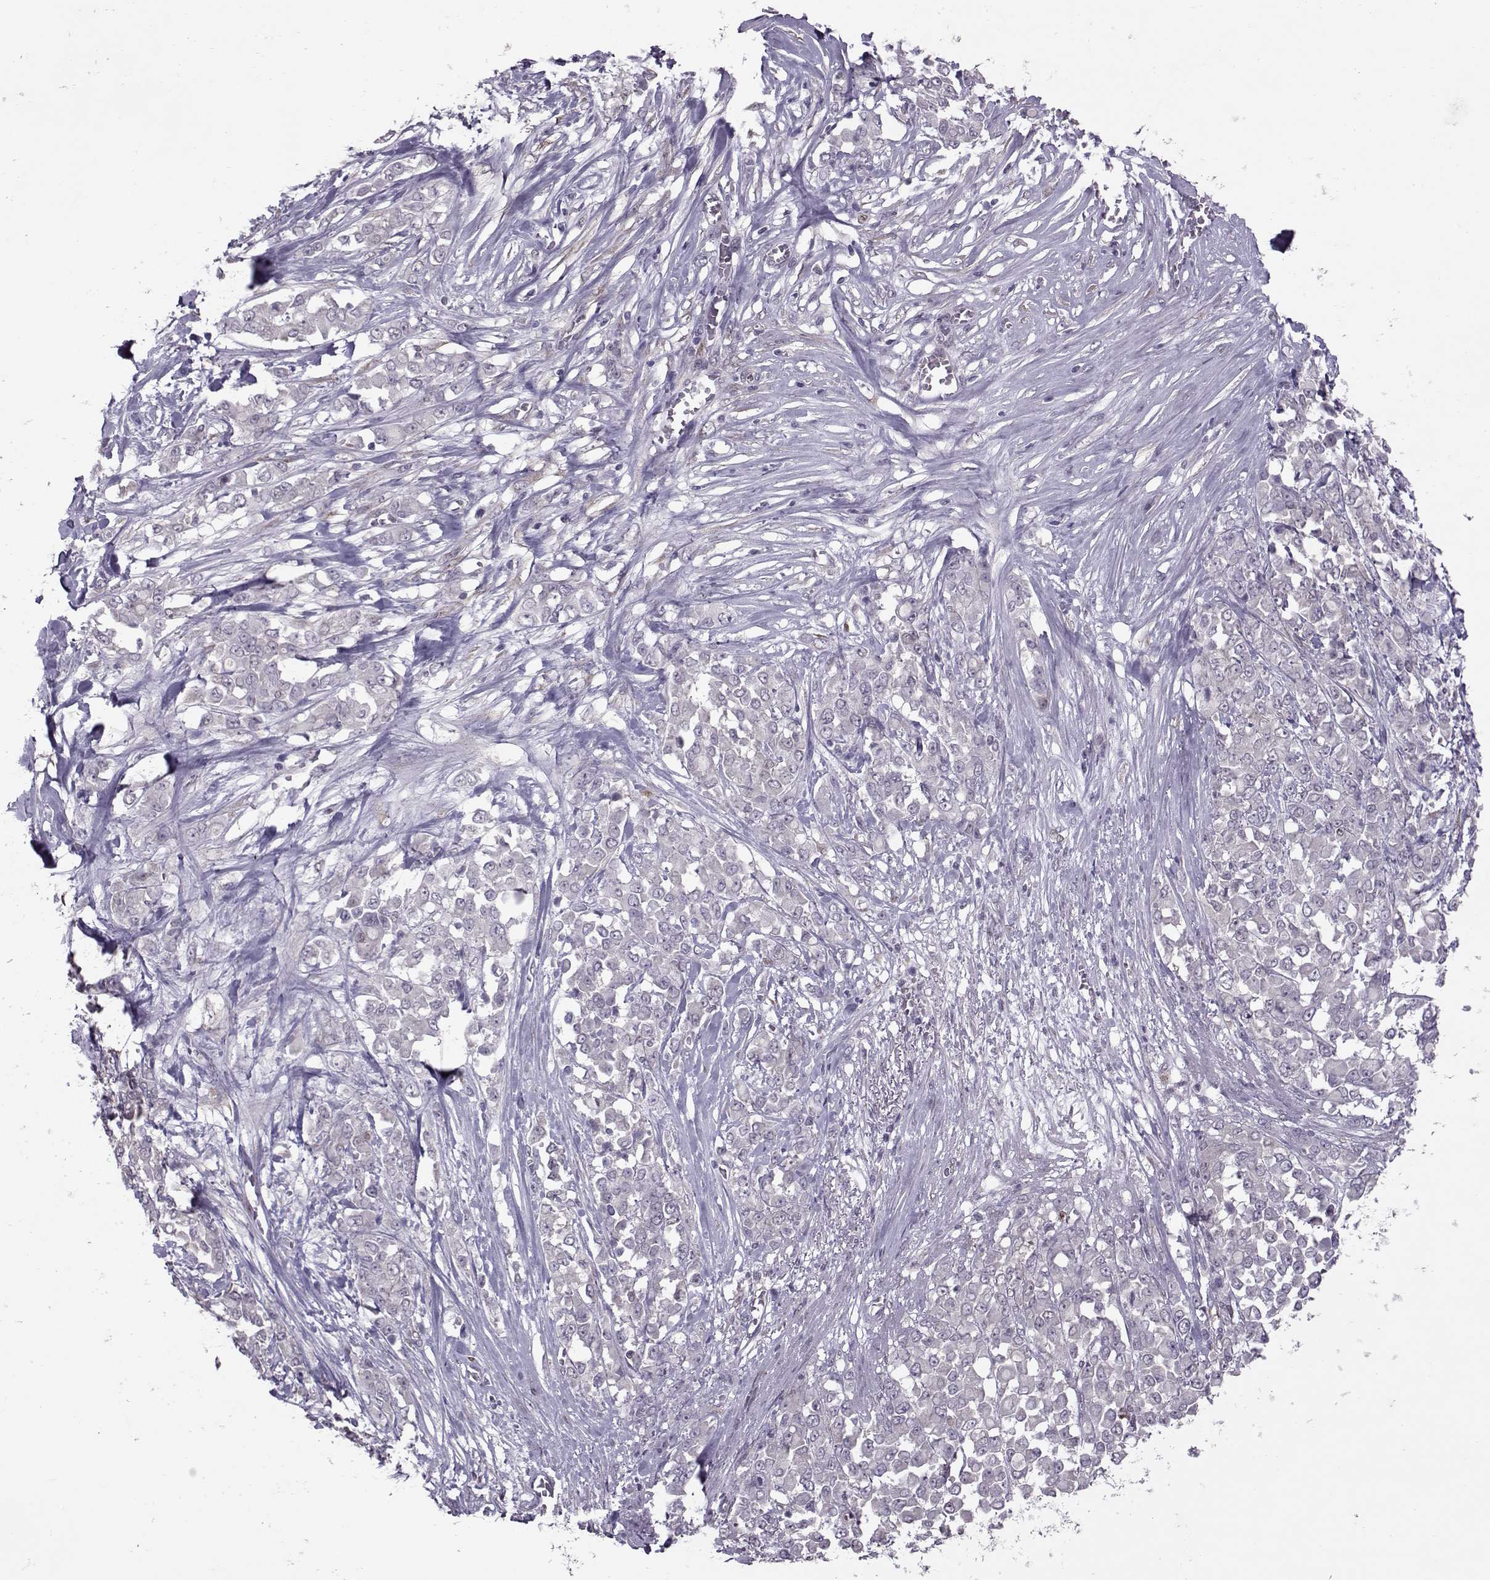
{"staining": {"intensity": "negative", "quantity": "none", "location": "none"}, "tissue": "stomach cancer", "cell_type": "Tumor cells", "image_type": "cancer", "snomed": [{"axis": "morphology", "description": "Adenocarcinoma, NOS"}, {"axis": "topography", "description": "Stomach"}], "caption": "This image is of stomach cancer (adenocarcinoma) stained with immunohistochemistry to label a protein in brown with the nuclei are counter-stained blue. There is no staining in tumor cells.", "gene": "CDK4", "patient": {"sex": "female", "age": 76}}